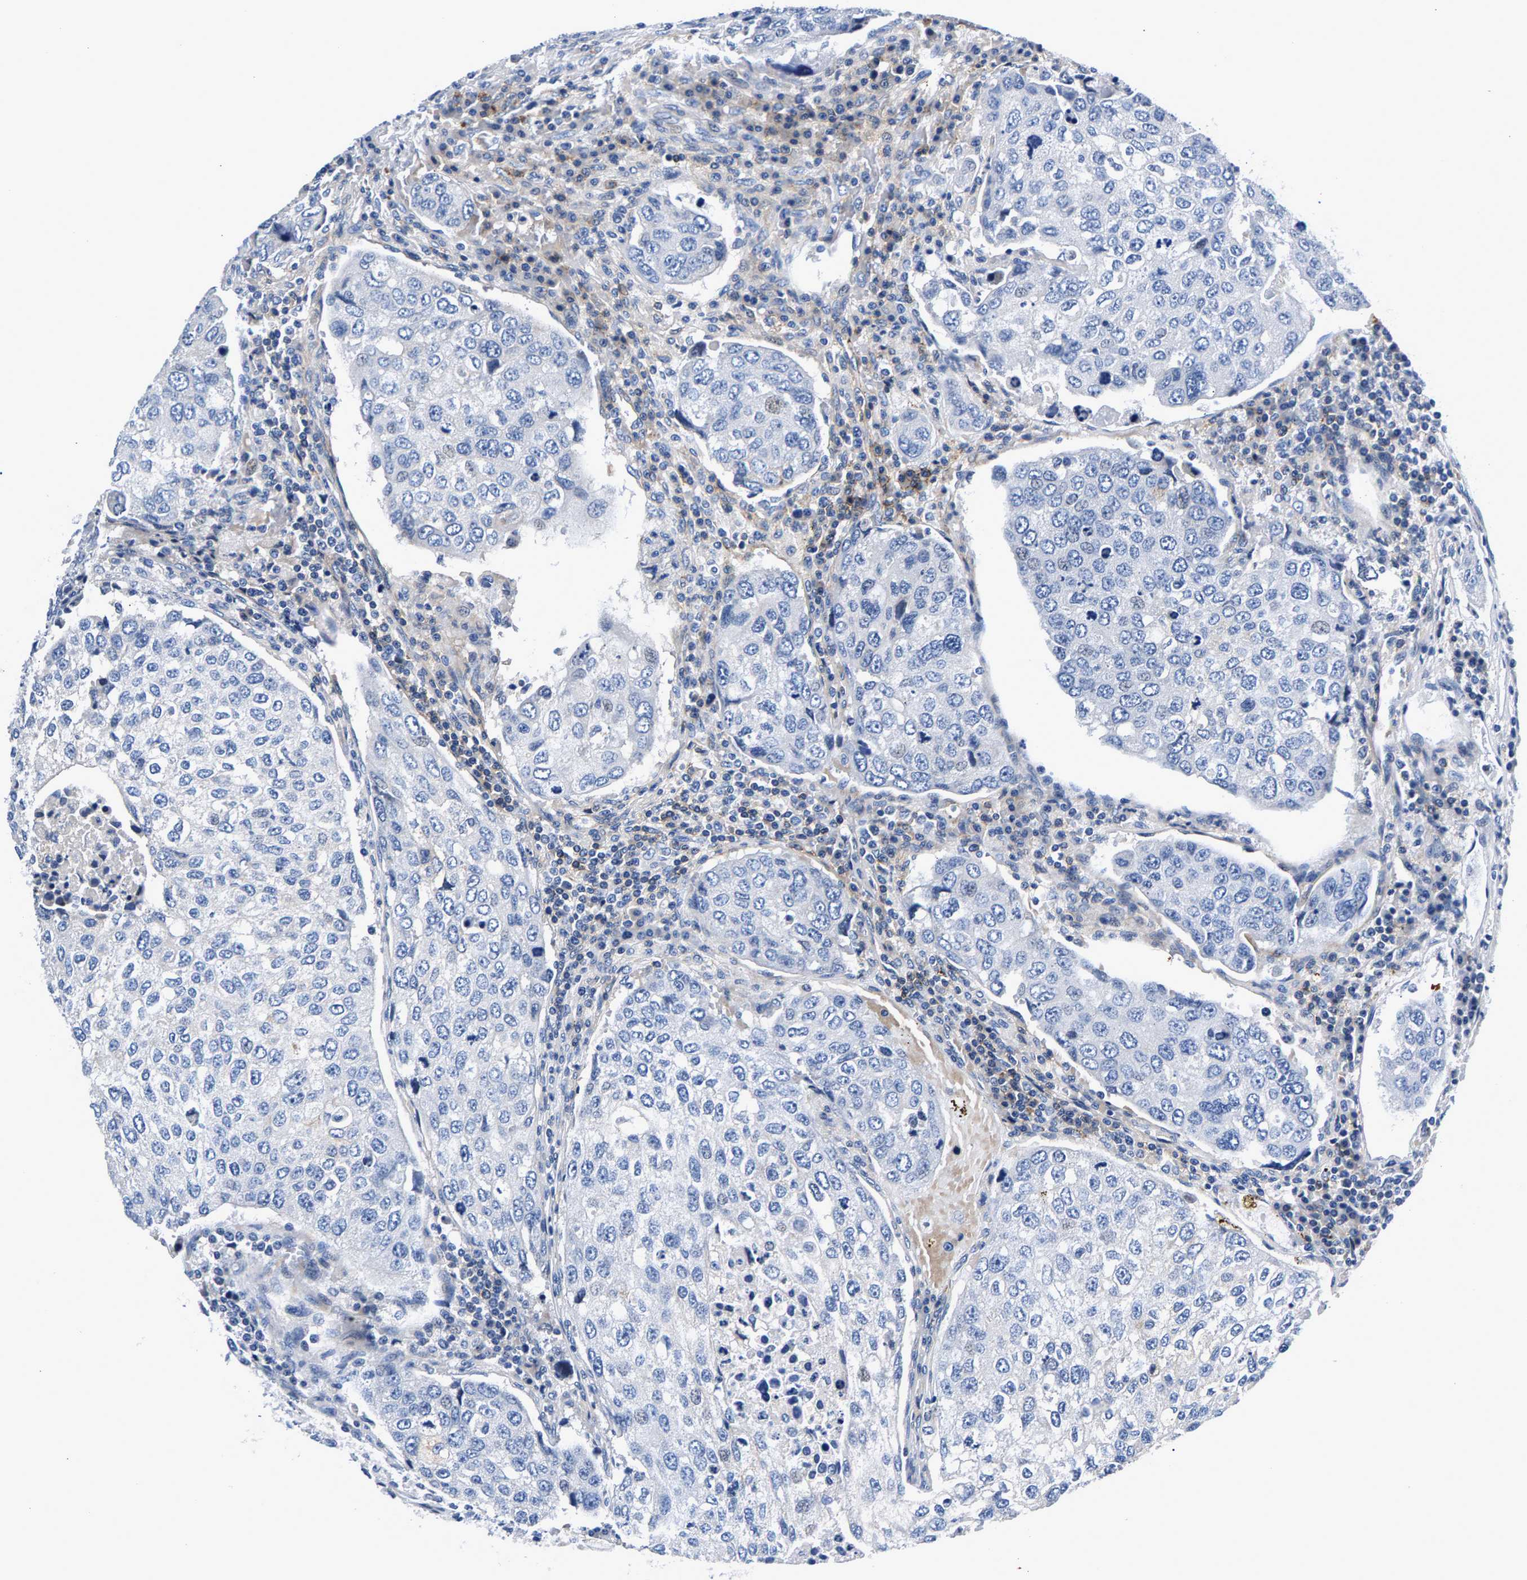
{"staining": {"intensity": "negative", "quantity": "none", "location": "none"}, "tissue": "urothelial cancer", "cell_type": "Tumor cells", "image_type": "cancer", "snomed": [{"axis": "morphology", "description": "Urothelial carcinoma, High grade"}, {"axis": "topography", "description": "Lymph node"}, {"axis": "topography", "description": "Urinary bladder"}], "caption": "Histopathology image shows no protein staining in tumor cells of urothelial carcinoma (high-grade) tissue.", "gene": "P2RY4", "patient": {"sex": "male", "age": 51}}